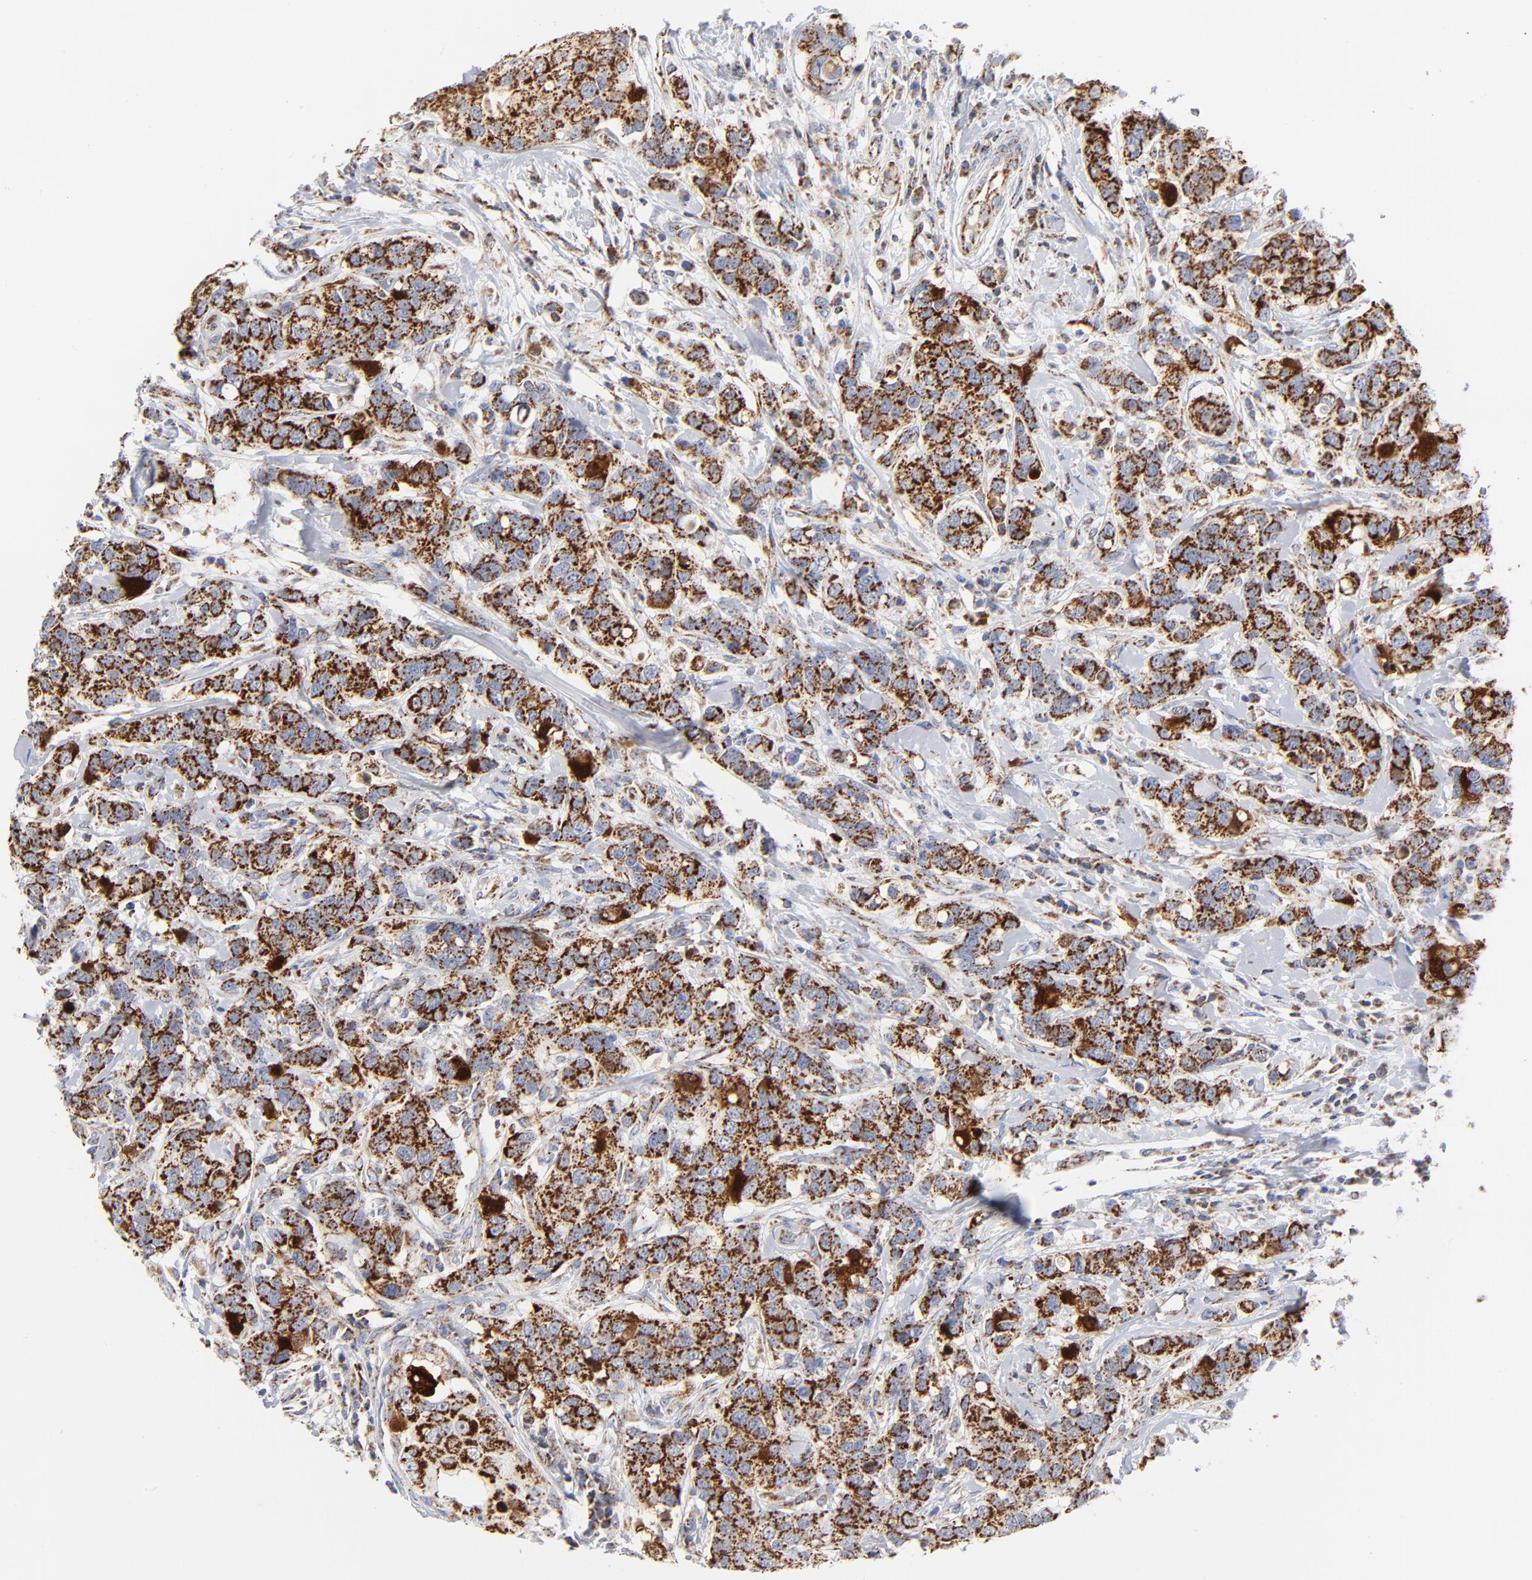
{"staining": {"intensity": "strong", "quantity": ">75%", "location": "cytoplasmic/membranous"}, "tissue": "breast cancer", "cell_type": "Tumor cells", "image_type": "cancer", "snomed": [{"axis": "morphology", "description": "Duct carcinoma"}, {"axis": "topography", "description": "Breast"}], "caption": "An immunohistochemistry micrograph of neoplastic tissue is shown. Protein staining in brown highlights strong cytoplasmic/membranous positivity in breast cancer within tumor cells.", "gene": "DIABLO", "patient": {"sex": "female", "age": 27}}